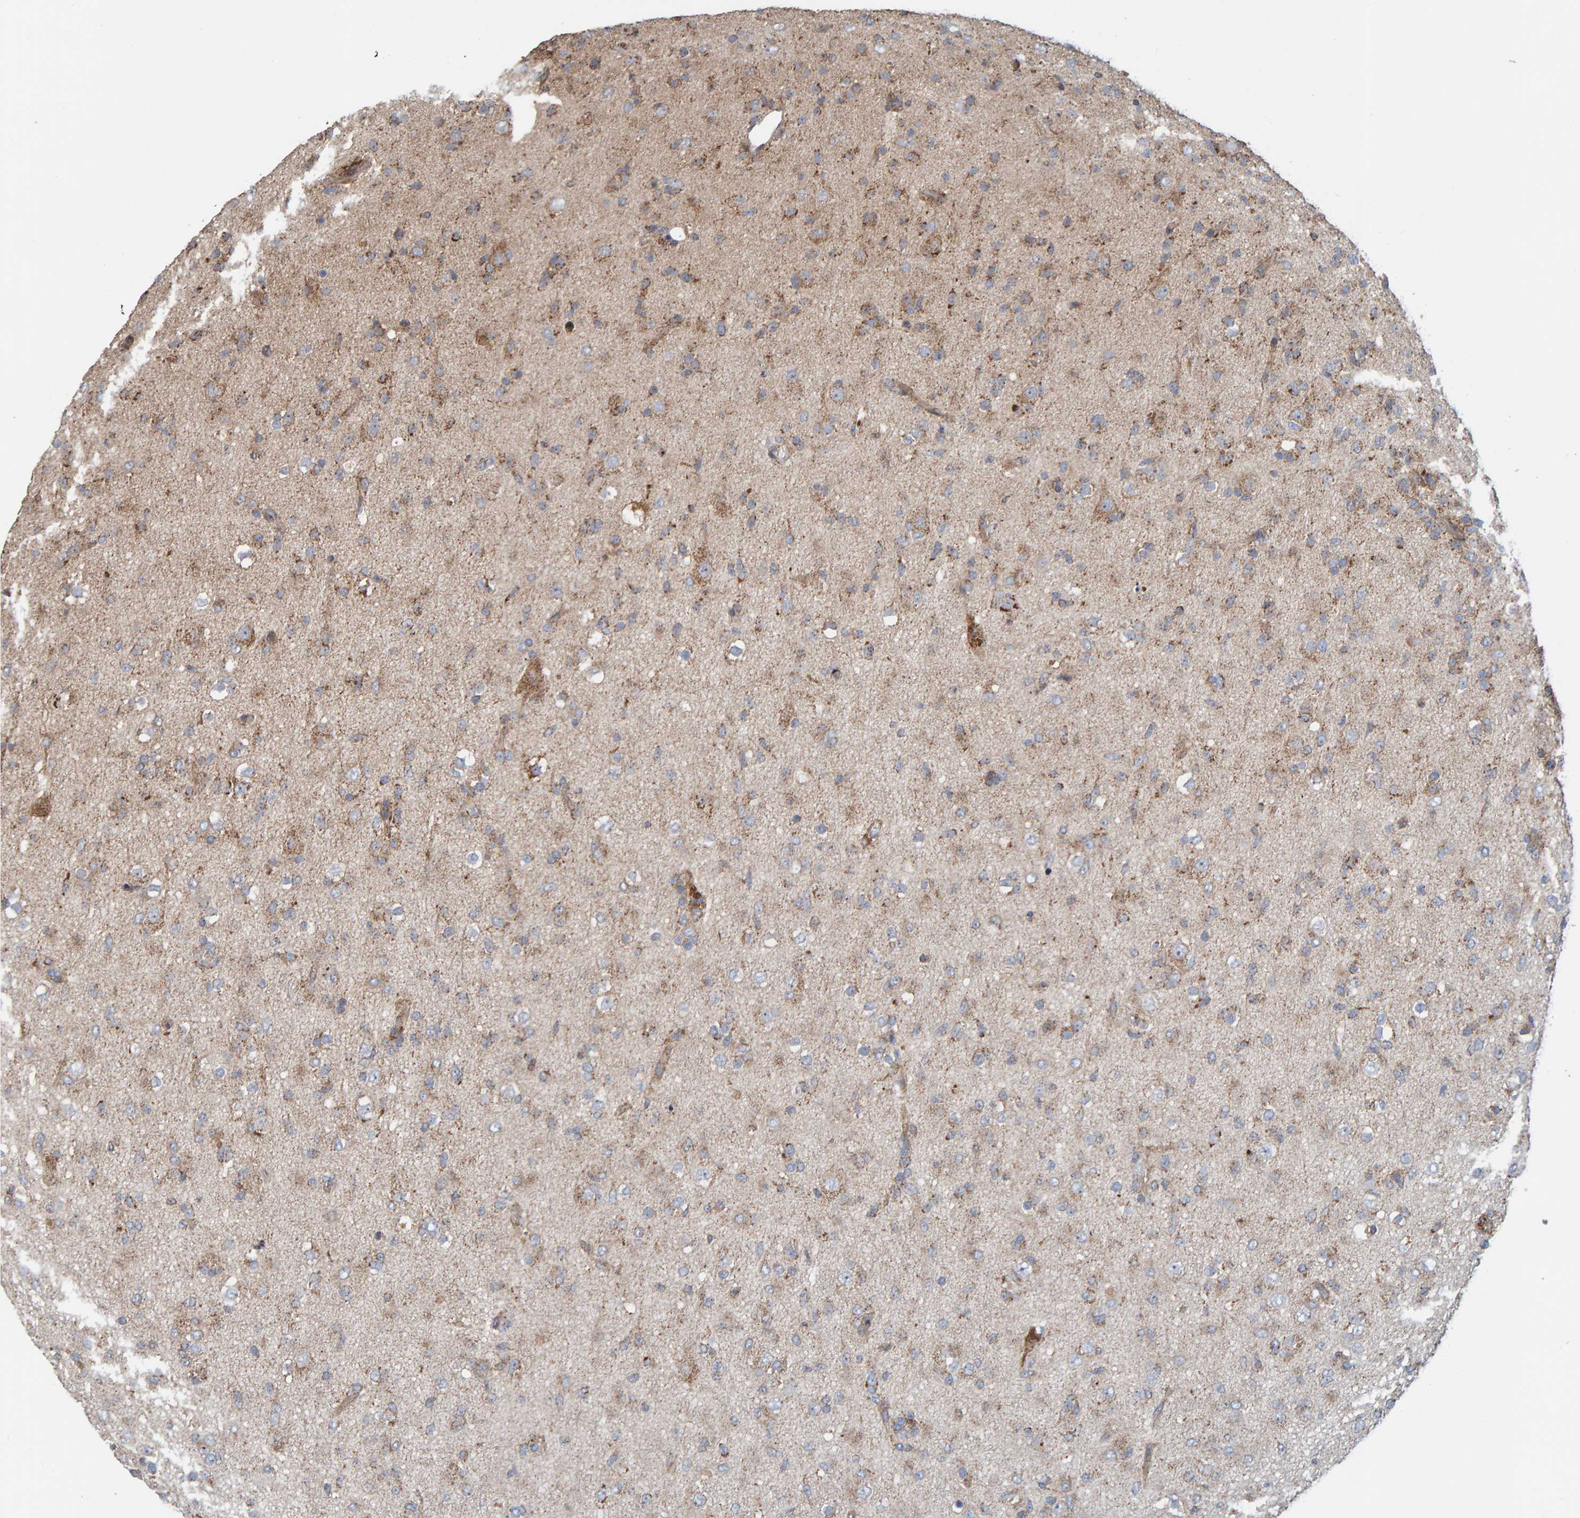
{"staining": {"intensity": "moderate", "quantity": ">75%", "location": "cytoplasmic/membranous"}, "tissue": "glioma", "cell_type": "Tumor cells", "image_type": "cancer", "snomed": [{"axis": "morphology", "description": "Glioma, malignant, Low grade"}, {"axis": "topography", "description": "Brain"}], "caption": "Protein expression analysis of malignant glioma (low-grade) displays moderate cytoplasmic/membranous positivity in about >75% of tumor cells. The staining was performed using DAB to visualize the protein expression in brown, while the nuclei were stained in blue with hematoxylin (Magnification: 20x).", "gene": "MRPL45", "patient": {"sex": "male", "age": 65}}